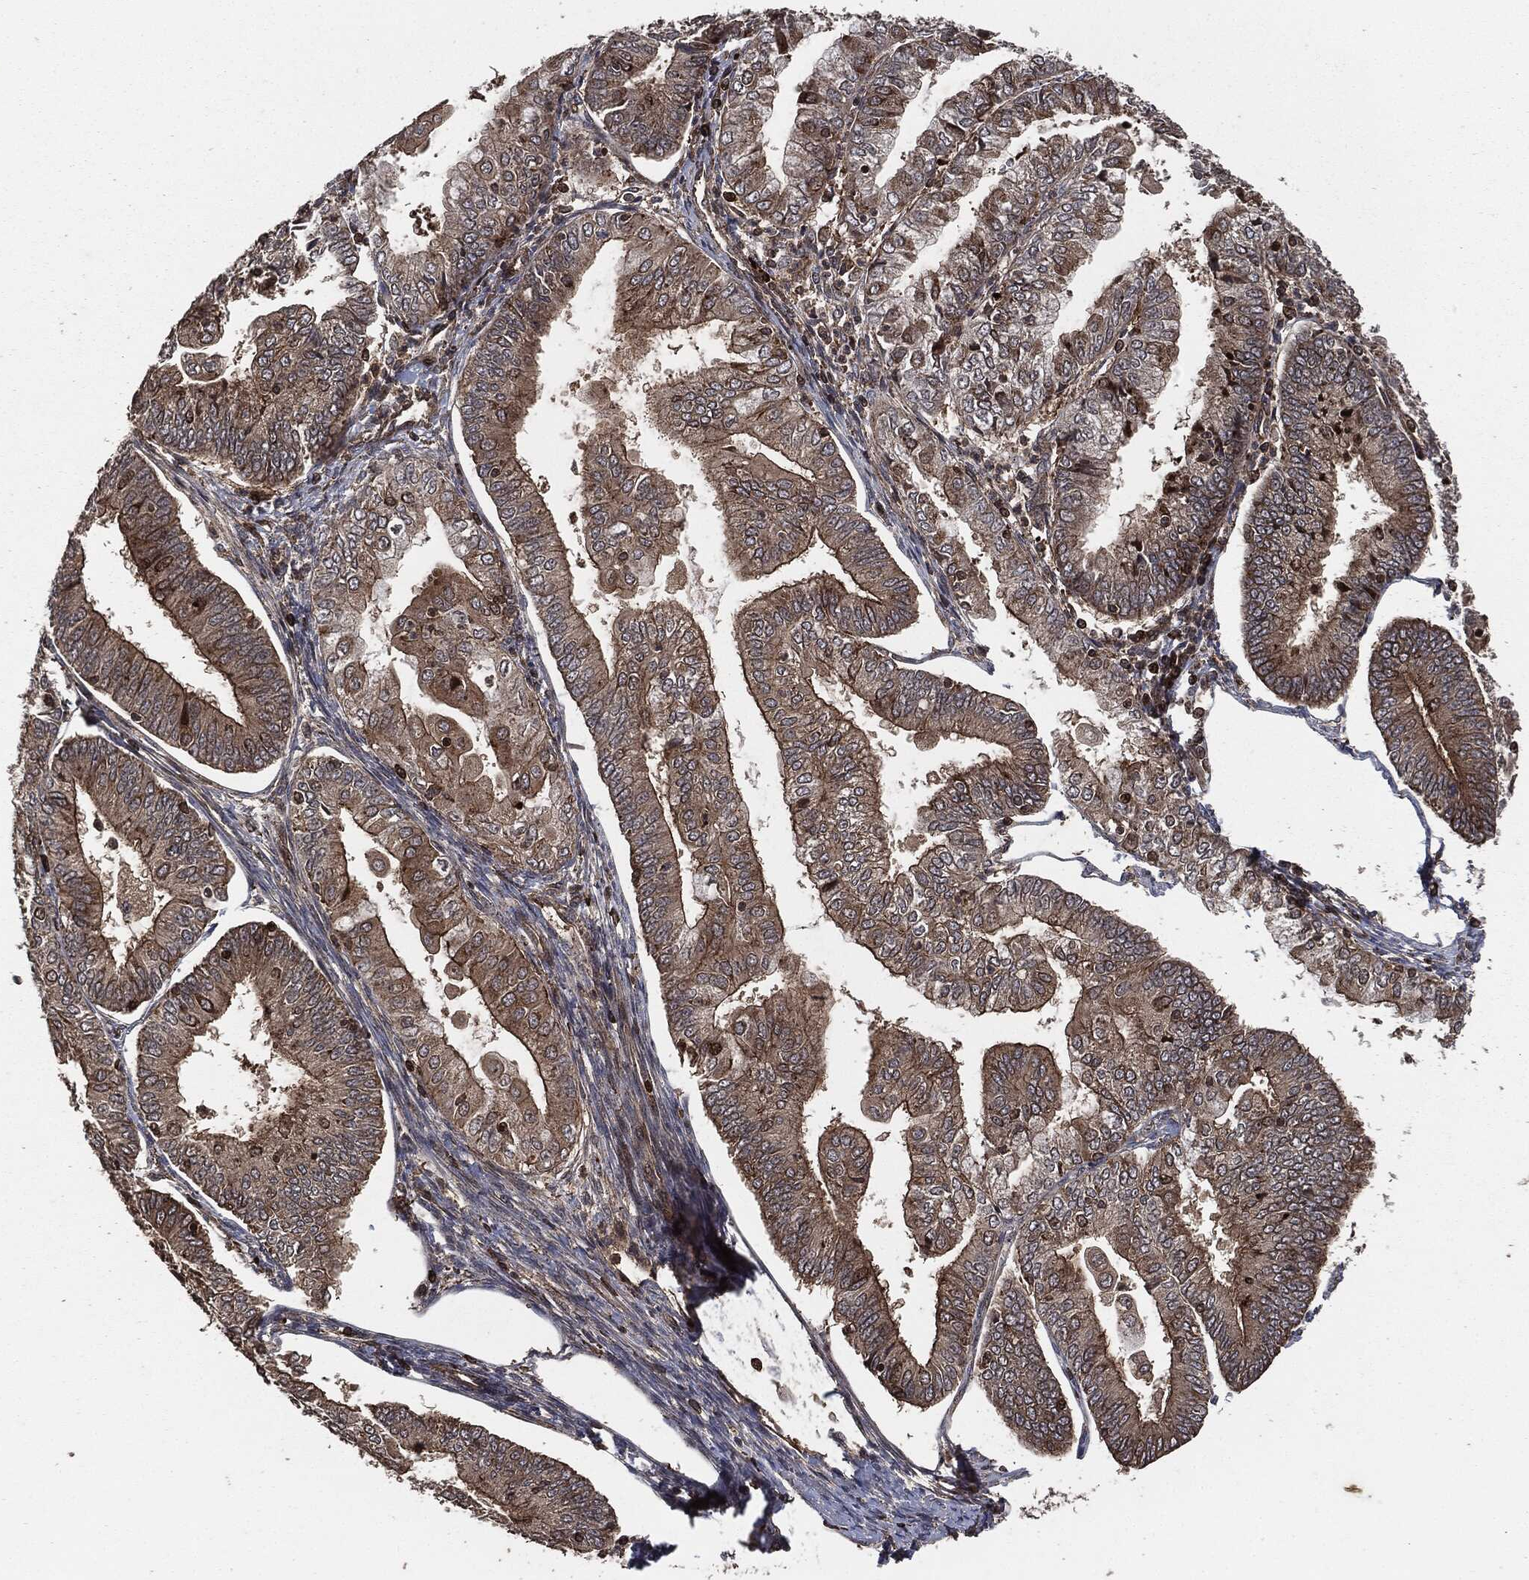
{"staining": {"intensity": "moderate", "quantity": "<25%", "location": "cytoplasmic/membranous"}, "tissue": "endometrial cancer", "cell_type": "Tumor cells", "image_type": "cancer", "snomed": [{"axis": "morphology", "description": "Adenocarcinoma, NOS"}, {"axis": "topography", "description": "Endometrium"}], "caption": "A high-resolution image shows immunohistochemistry (IHC) staining of adenocarcinoma (endometrial), which exhibits moderate cytoplasmic/membranous staining in approximately <25% of tumor cells.", "gene": "IFIT1", "patient": {"sex": "female", "age": 56}}